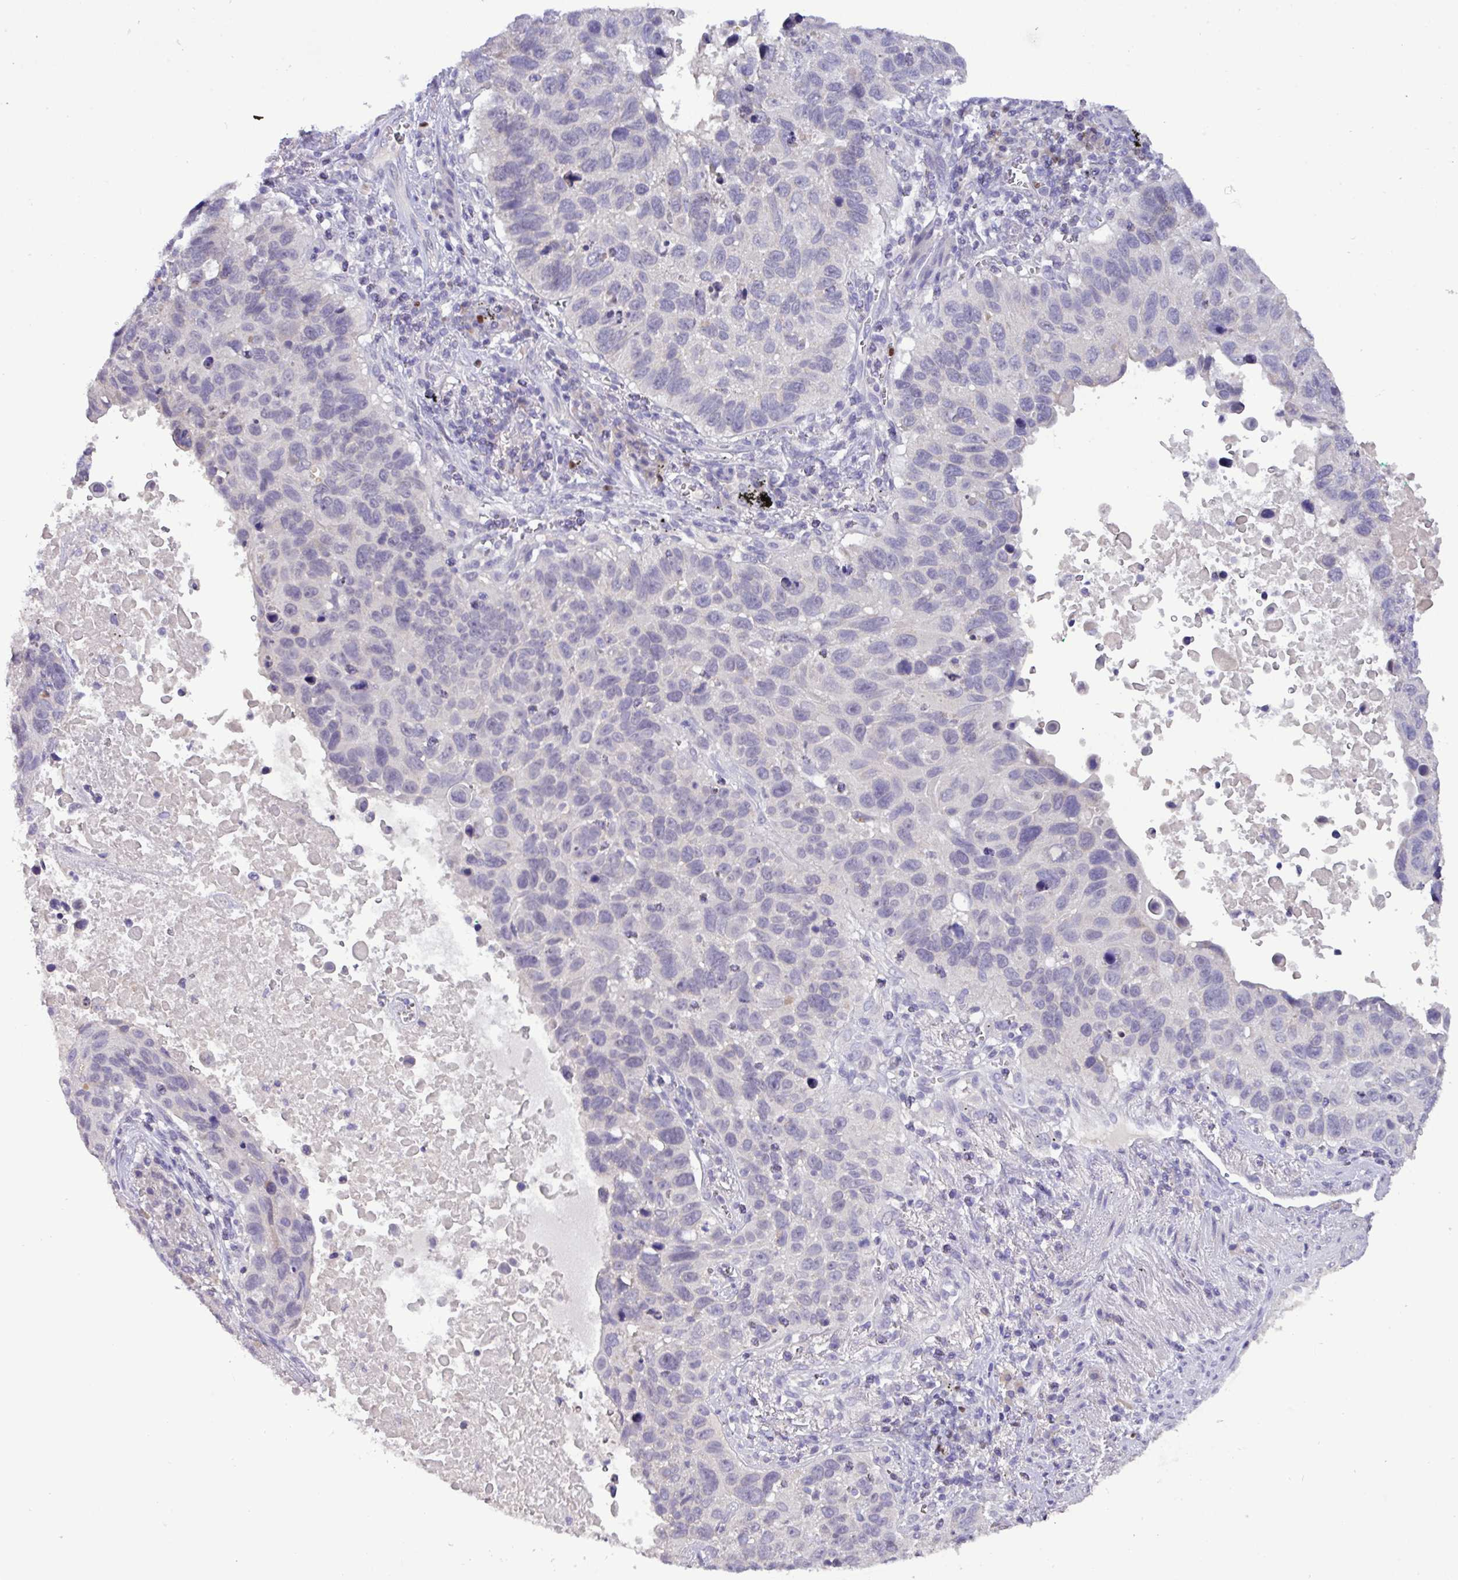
{"staining": {"intensity": "negative", "quantity": "none", "location": "none"}, "tissue": "lung cancer", "cell_type": "Tumor cells", "image_type": "cancer", "snomed": [{"axis": "morphology", "description": "Squamous cell carcinoma, NOS"}, {"axis": "topography", "description": "Lung"}], "caption": "Tumor cells are negative for protein expression in human squamous cell carcinoma (lung). (Brightfield microscopy of DAB (3,3'-diaminobenzidine) IHC at high magnification).", "gene": "PAX8", "patient": {"sex": "male", "age": 66}}